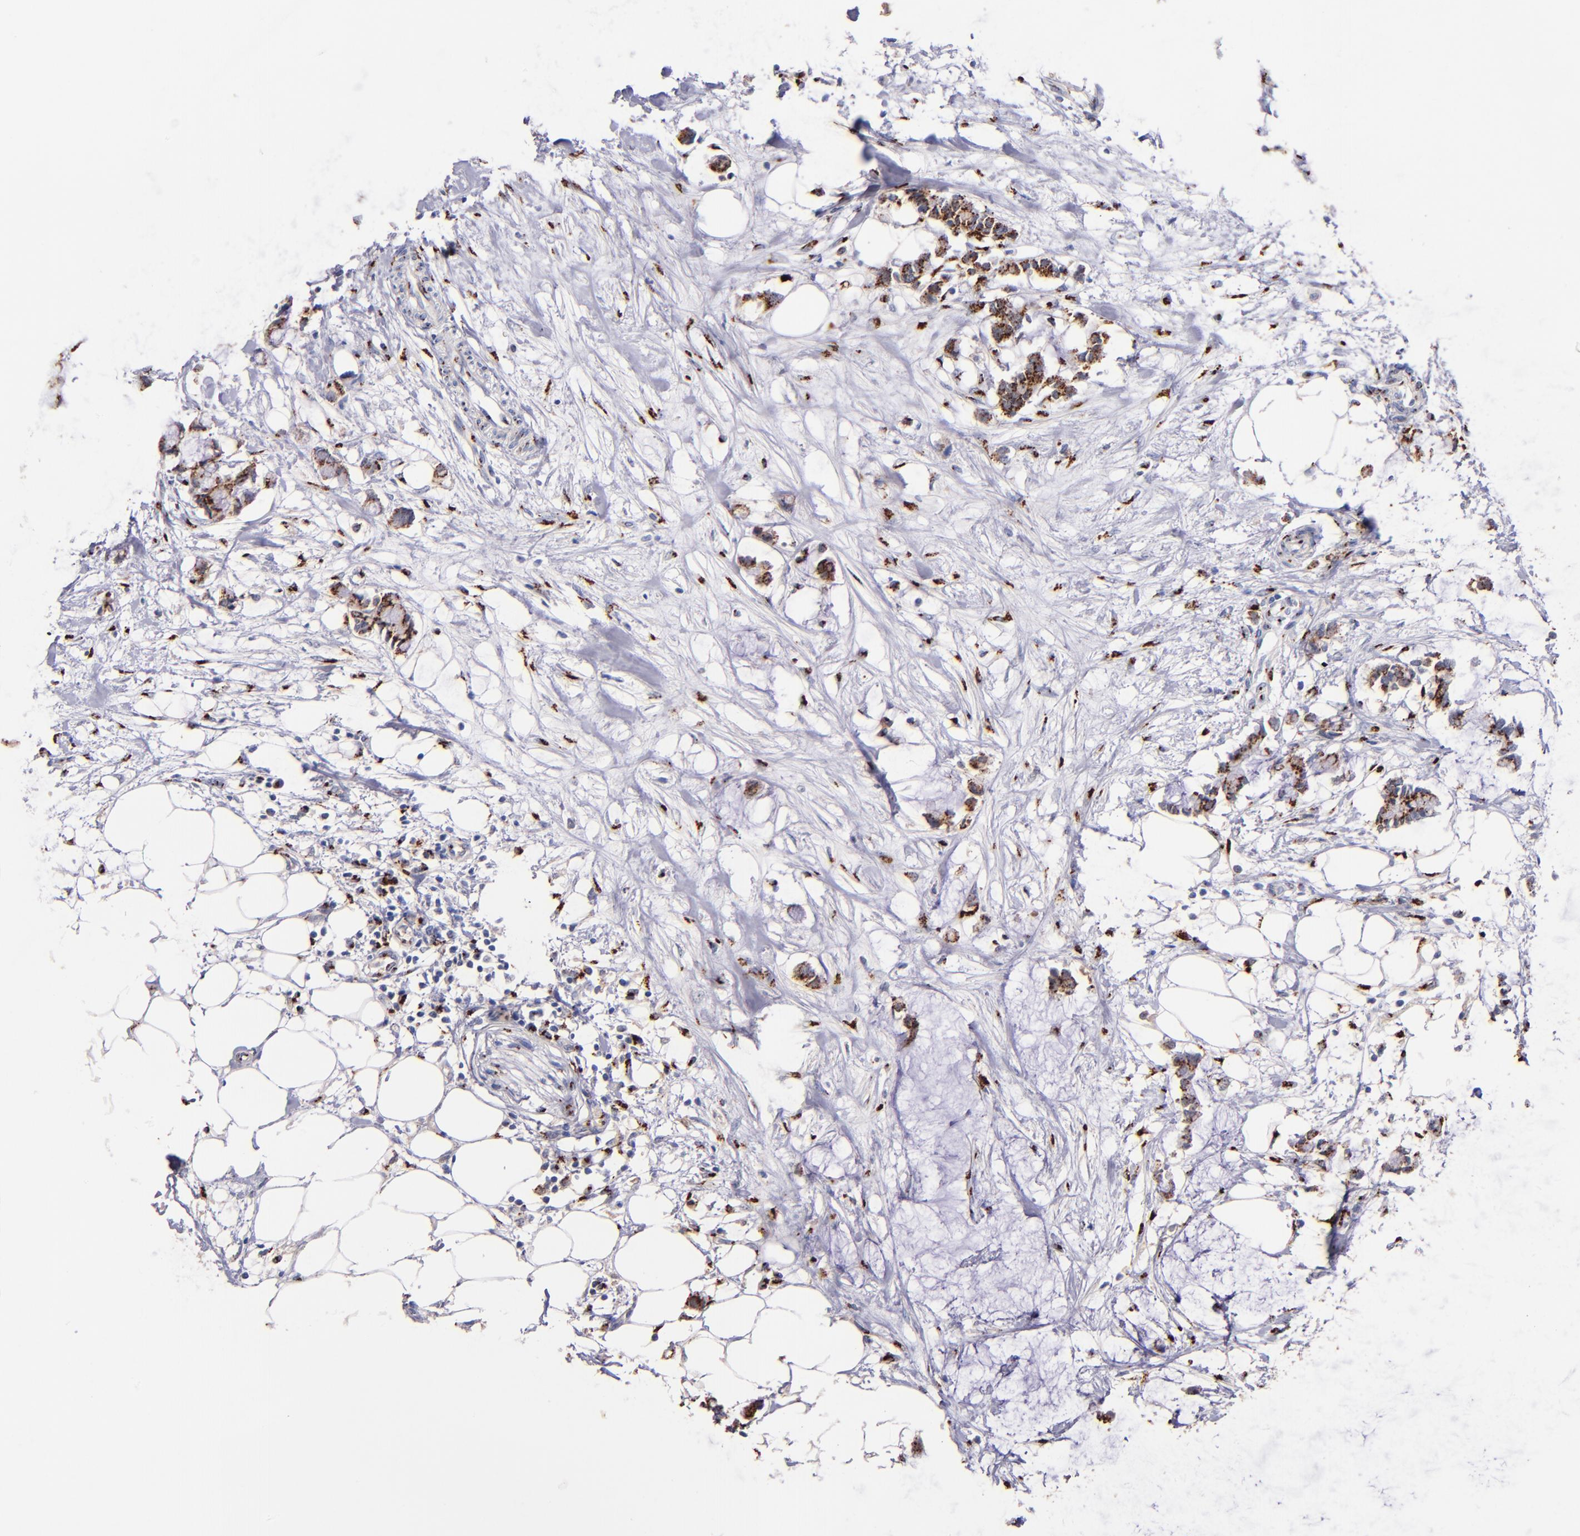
{"staining": {"intensity": "strong", "quantity": ">75%", "location": "cytoplasmic/membranous"}, "tissue": "colorectal cancer", "cell_type": "Tumor cells", "image_type": "cancer", "snomed": [{"axis": "morphology", "description": "Normal tissue, NOS"}, {"axis": "morphology", "description": "Adenocarcinoma, NOS"}, {"axis": "topography", "description": "Colon"}, {"axis": "topography", "description": "Peripheral nerve tissue"}], "caption": "Adenocarcinoma (colorectal) stained with a protein marker demonstrates strong staining in tumor cells.", "gene": "GOLIM4", "patient": {"sex": "male", "age": 14}}